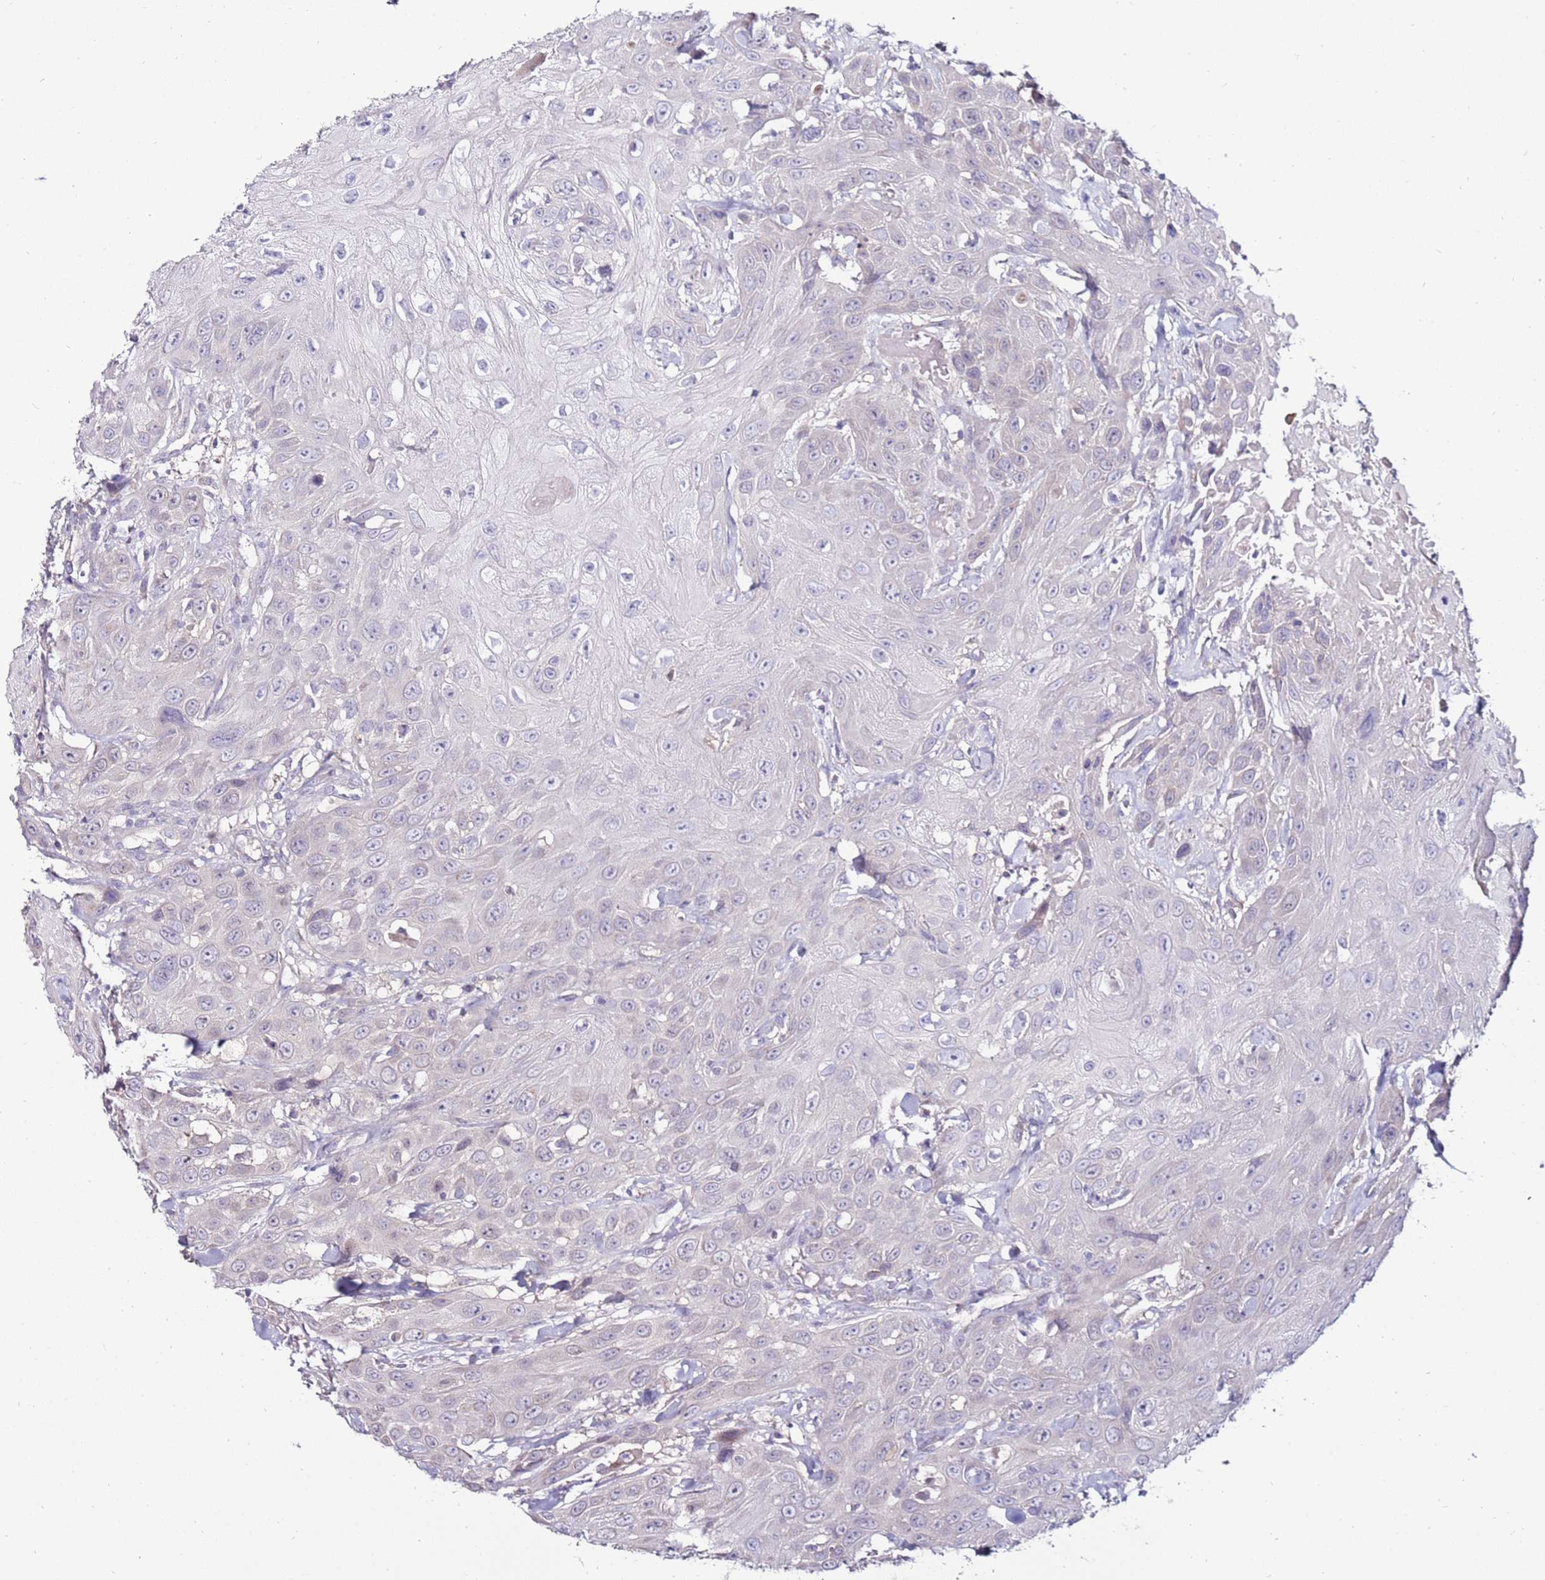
{"staining": {"intensity": "negative", "quantity": "none", "location": "none"}, "tissue": "head and neck cancer", "cell_type": "Tumor cells", "image_type": "cancer", "snomed": [{"axis": "morphology", "description": "Squamous cell carcinoma, NOS"}, {"axis": "topography", "description": "Head-Neck"}], "caption": "Protein analysis of head and neck cancer displays no significant positivity in tumor cells.", "gene": "GPN3", "patient": {"sex": "male", "age": 81}}